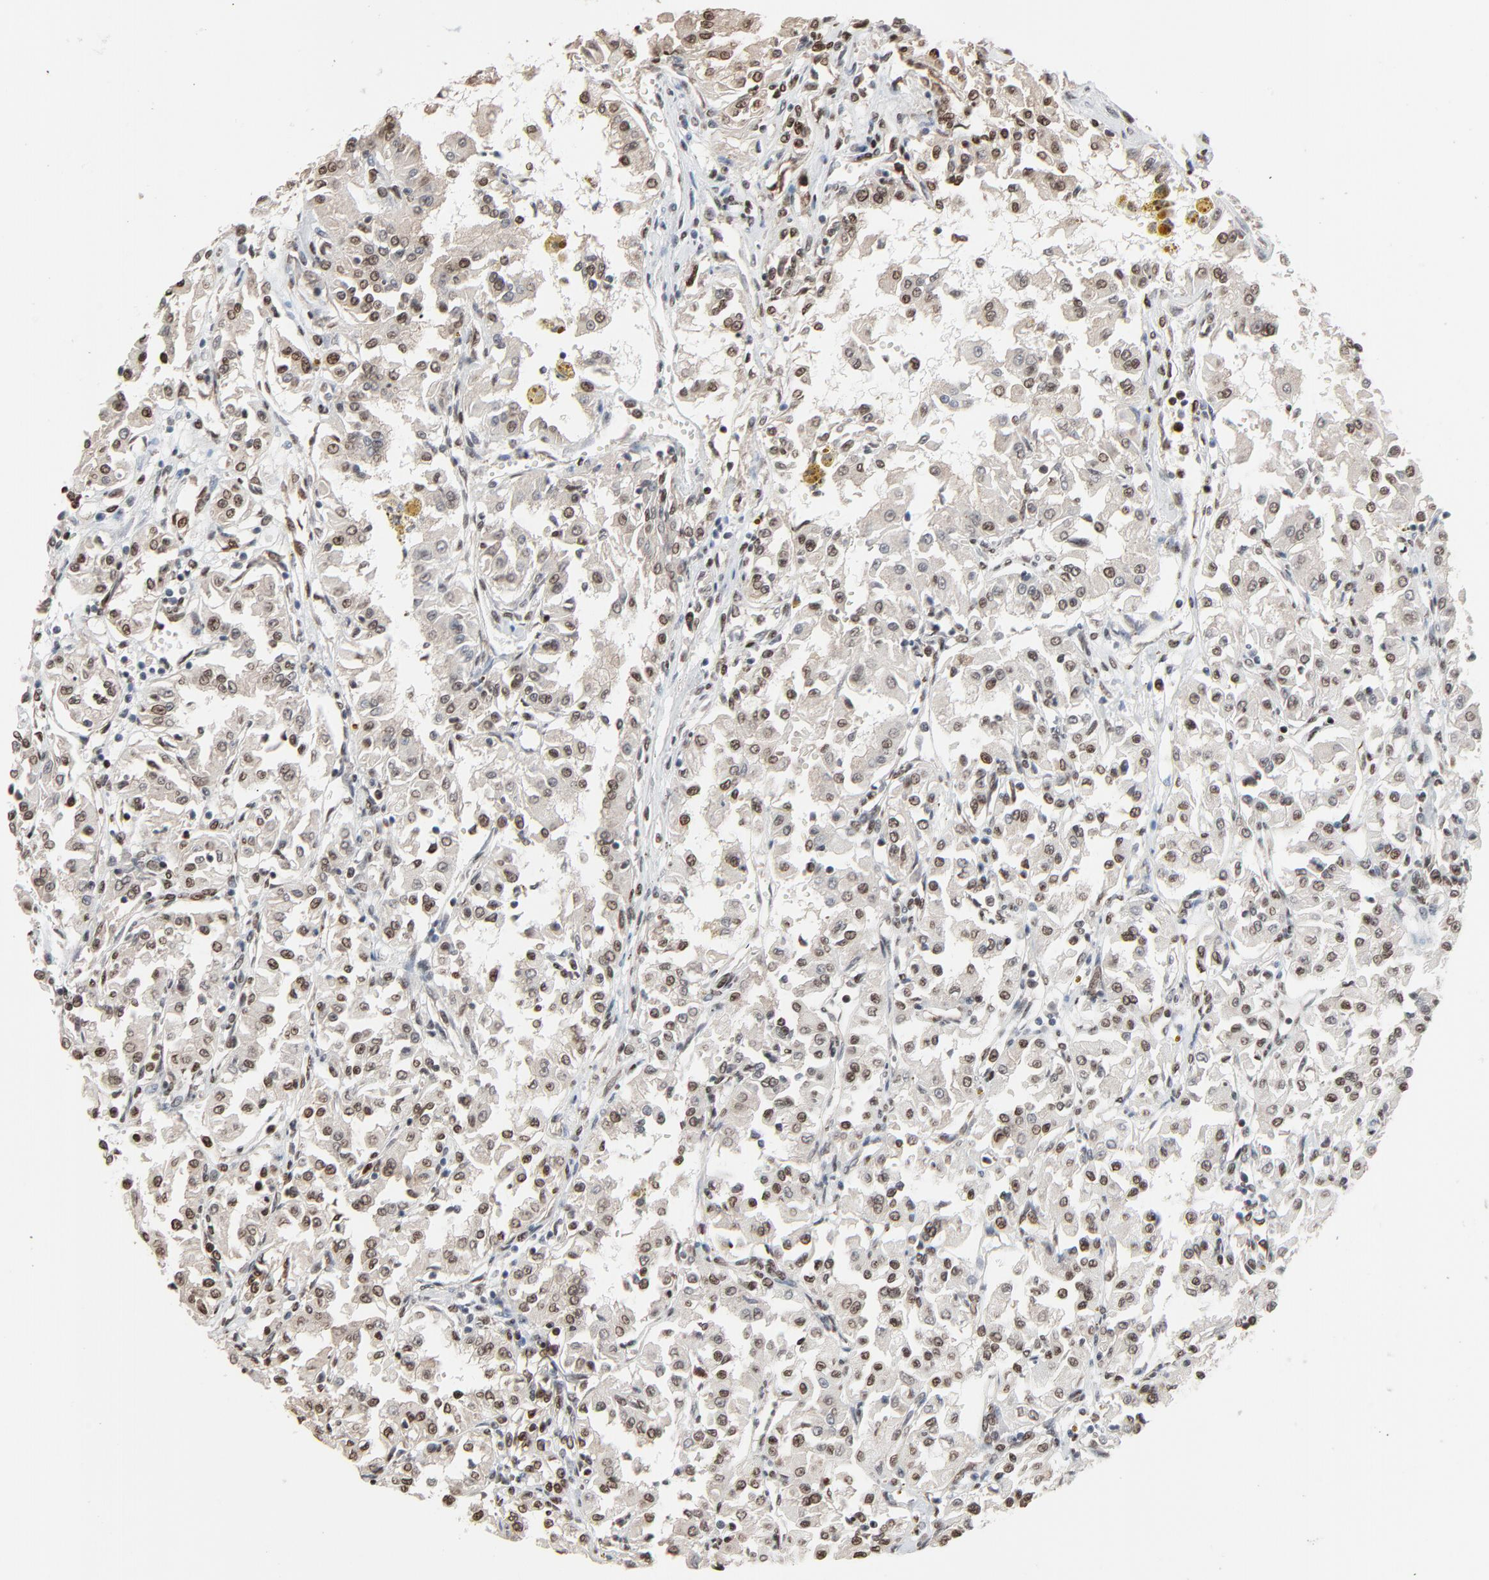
{"staining": {"intensity": "strong", "quantity": "25%-75%", "location": "cytoplasmic/membranous,nuclear"}, "tissue": "renal cancer", "cell_type": "Tumor cells", "image_type": "cancer", "snomed": [{"axis": "morphology", "description": "Adenocarcinoma, NOS"}, {"axis": "topography", "description": "Kidney"}], "caption": "There is high levels of strong cytoplasmic/membranous and nuclear staining in tumor cells of adenocarcinoma (renal), as demonstrated by immunohistochemical staining (brown color).", "gene": "MEIS2", "patient": {"sex": "male", "age": 78}}